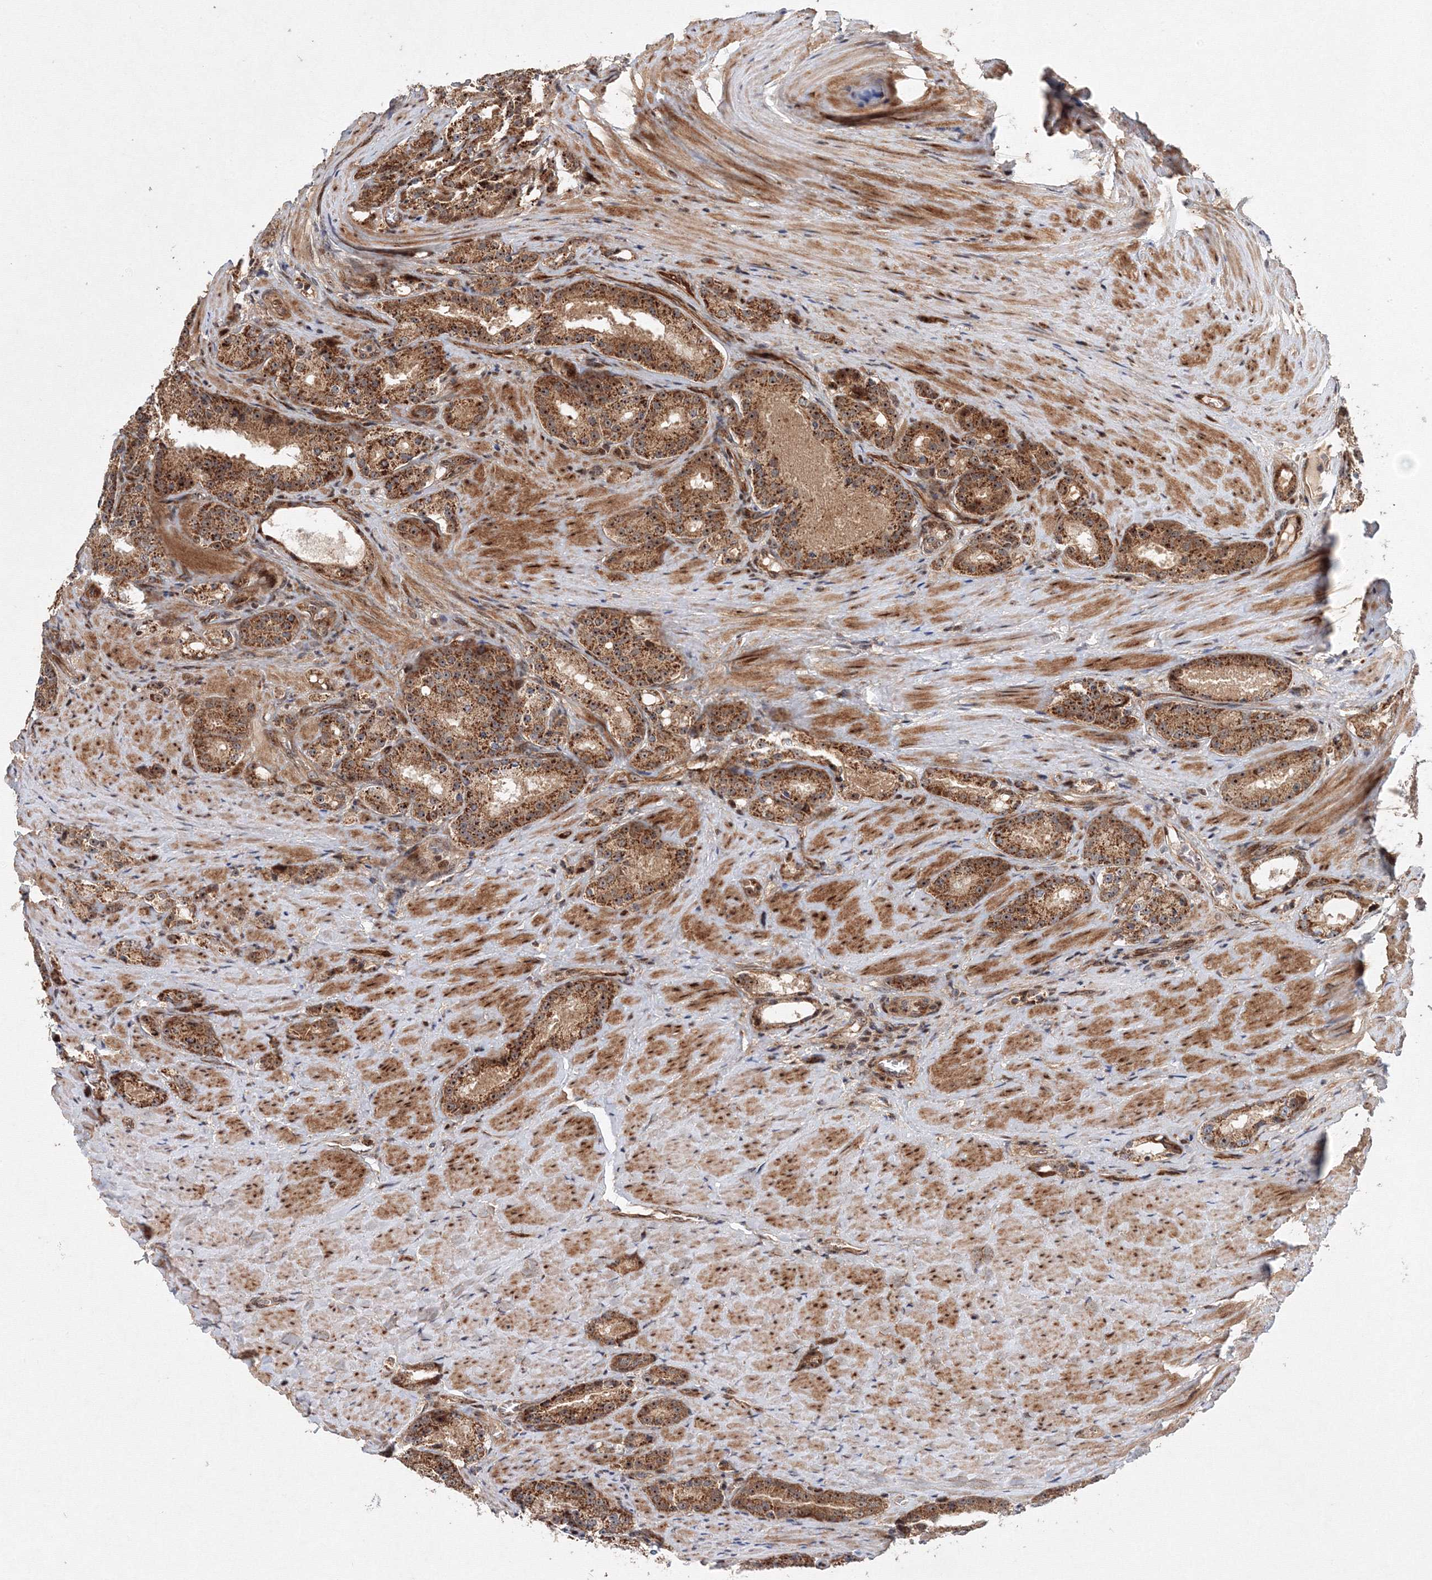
{"staining": {"intensity": "moderate", "quantity": ">75%", "location": "cytoplasmic/membranous,nuclear"}, "tissue": "prostate cancer", "cell_type": "Tumor cells", "image_type": "cancer", "snomed": [{"axis": "morphology", "description": "Adenocarcinoma, High grade"}, {"axis": "topography", "description": "Prostate"}], "caption": "Immunohistochemistry (IHC) of human prostate cancer demonstrates medium levels of moderate cytoplasmic/membranous and nuclear staining in about >75% of tumor cells.", "gene": "ANKAR", "patient": {"sex": "male", "age": 60}}